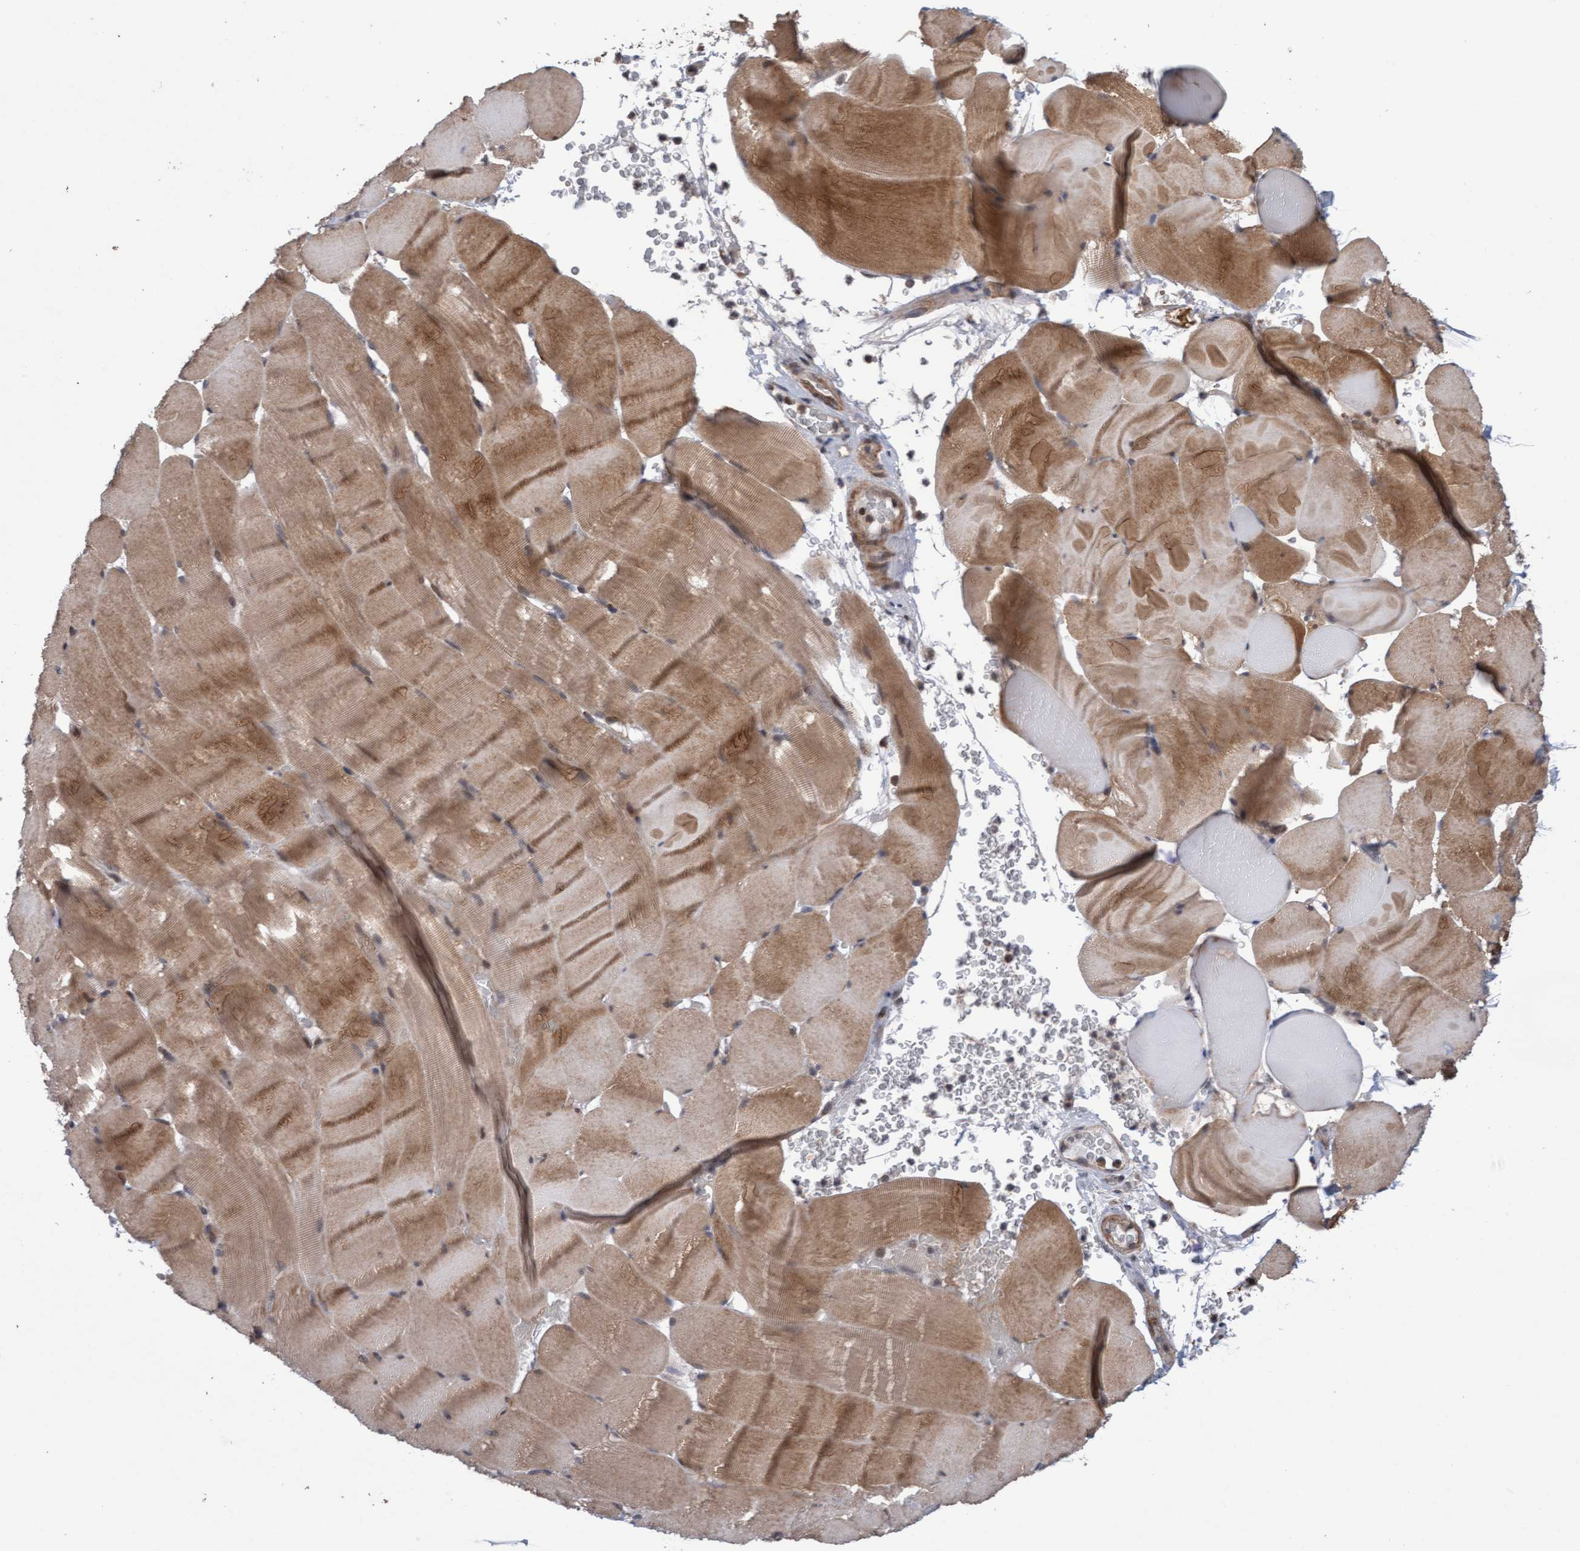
{"staining": {"intensity": "moderate", "quantity": ">75%", "location": "cytoplasmic/membranous"}, "tissue": "skeletal muscle", "cell_type": "Myocytes", "image_type": "normal", "snomed": [{"axis": "morphology", "description": "Normal tissue, NOS"}, {"axis": "topography", "description": "Skeletal muscle"}], "caption": "Human skeletal muscle stained with a brown dye shows moderate cytoplasmic/membranous positive staining in approximately >75% of myocytes.", "gene": "PECR", "patient": {"sex": "male", "age": 62}}